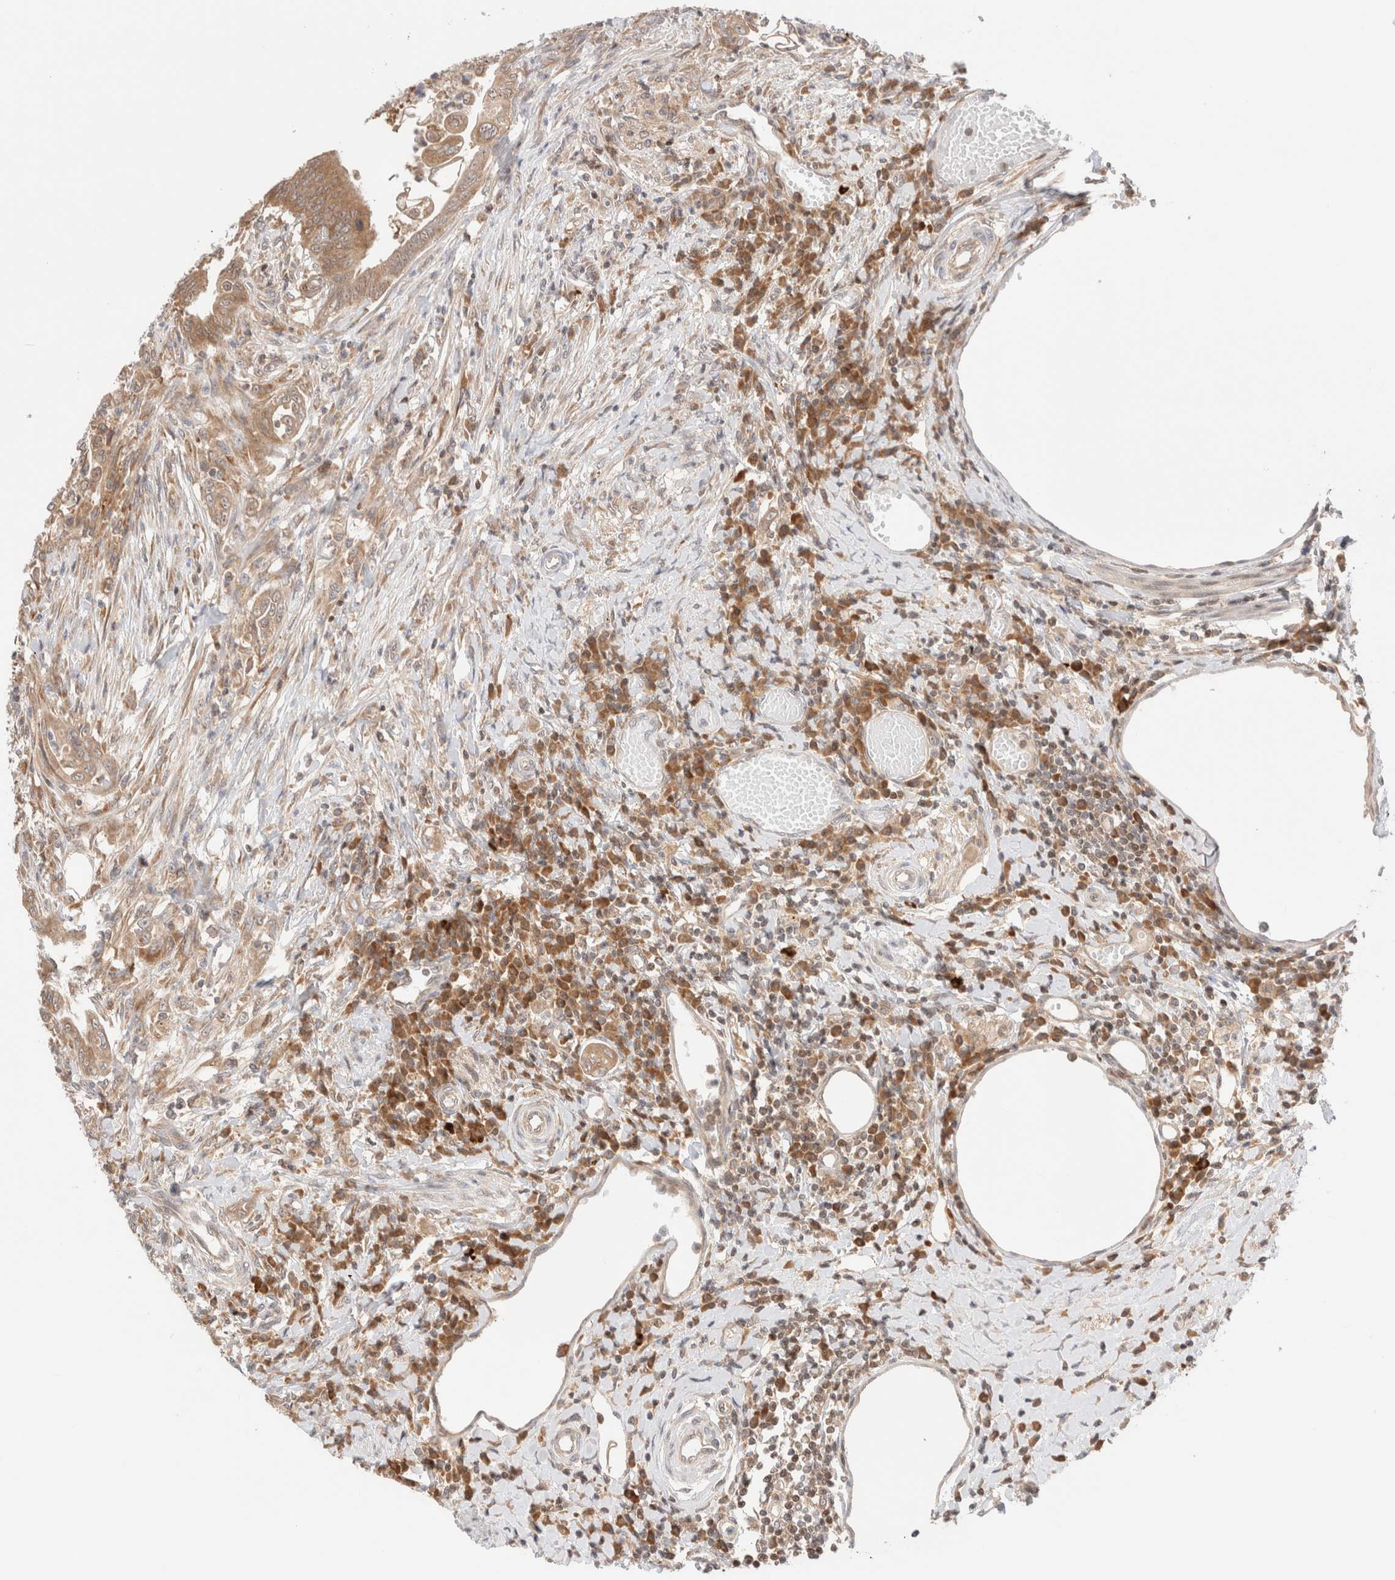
{"staining": {"intensity": "moderate", "quantity": ">75%", "location": "cytoplasmic/membranous"}, "tissue": "colorectal cancer", "cell_type": "Tumor cells", "image_type": "cancer", "snomed": [{"axis": "morphology", "description": "Adenoma, NOS"}, {"axis": "morphology", "description": "Adenocarcinoma, NOS"}, {"axis": "topography", "description": "Colon"}], "caption": "Moderate cytoplasmic/membranous positivity is seen in about >75% of tumor cells in colorectal adenoma. (DAB (3,3'-diaminobenzidine) = brown stain, brightfield microscopy at high magnification).", "gene": "XKR4", "patient": {"sex": "male", "age": 79}}